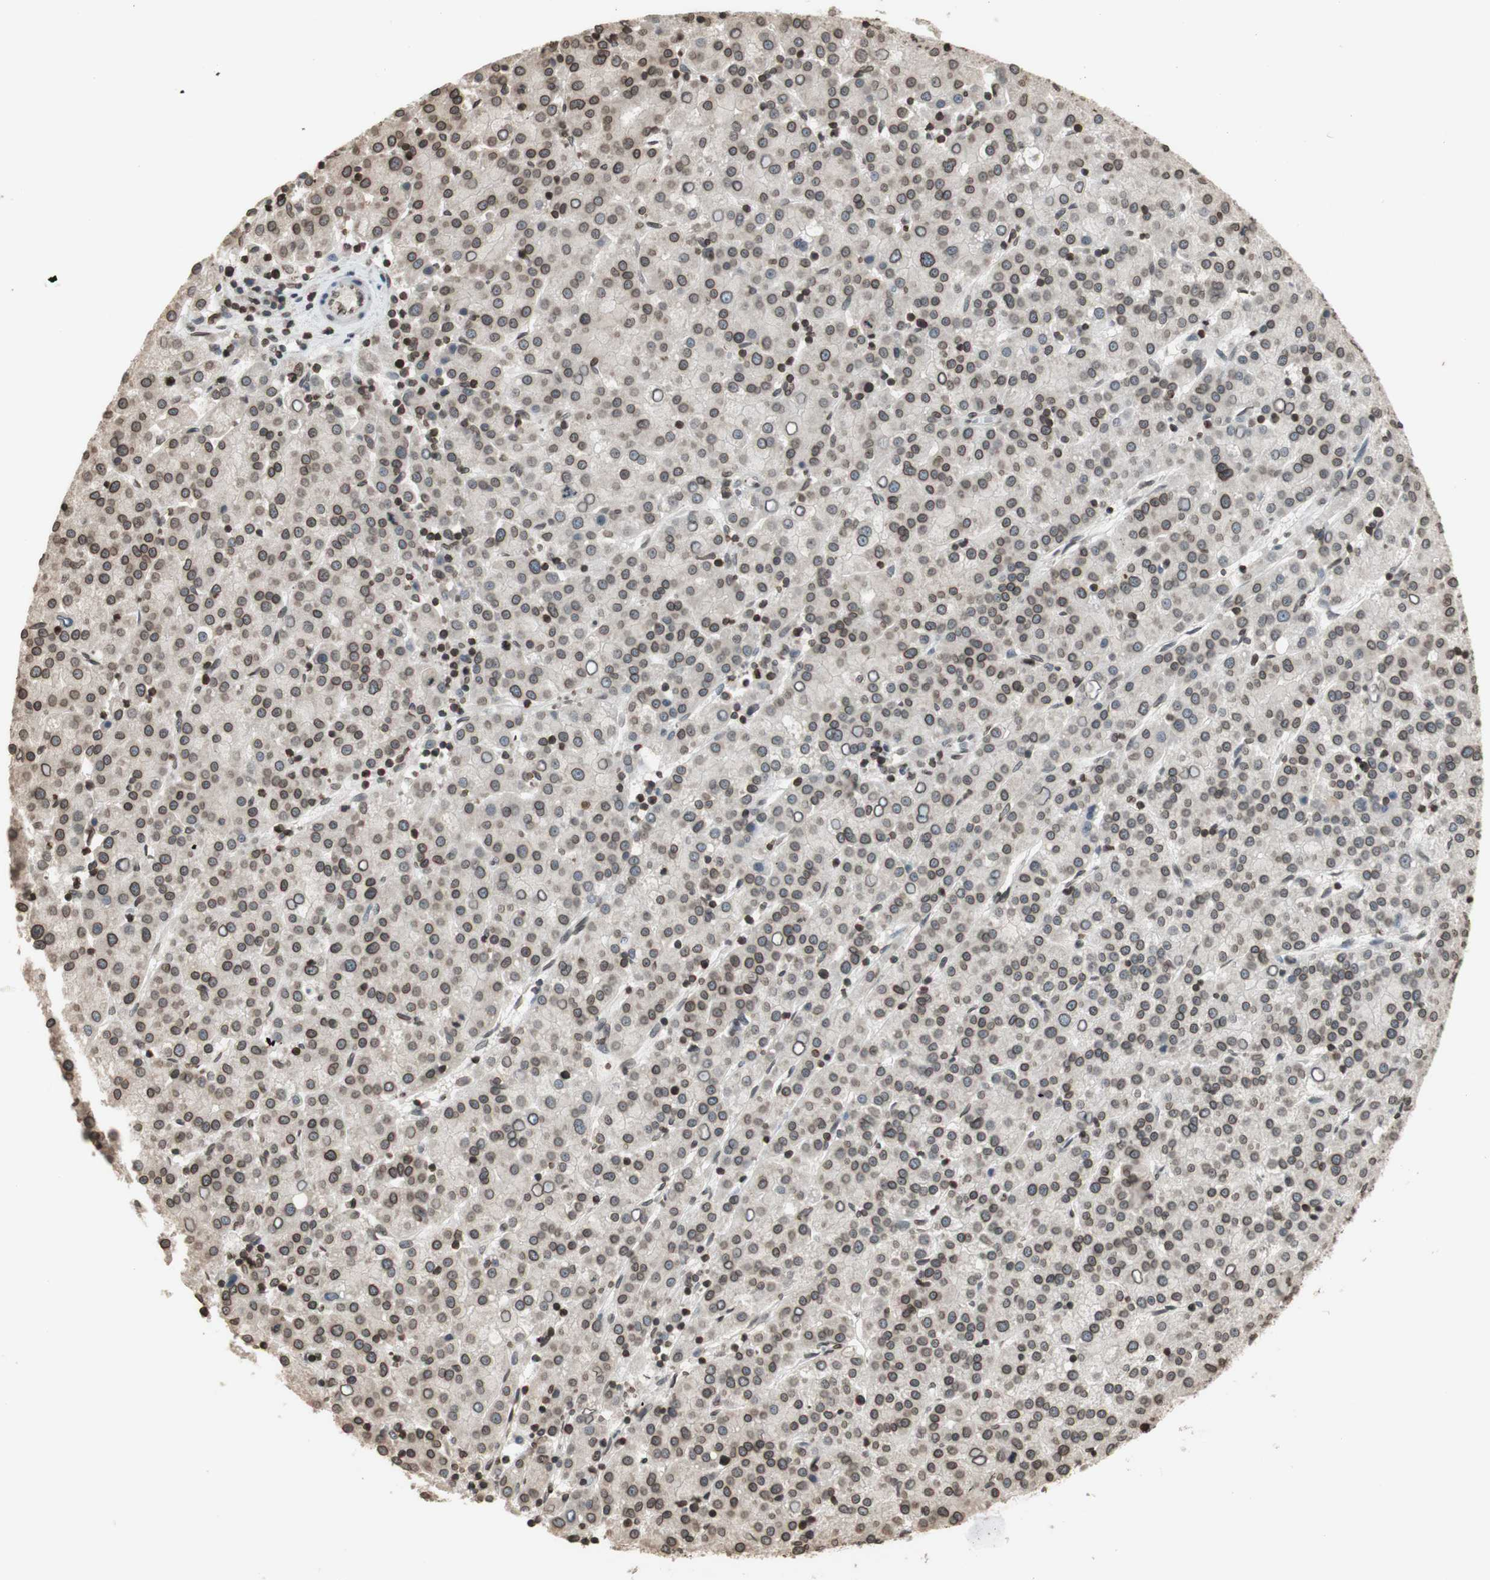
{"staining": {"intensity": "moderate", "quantity": "25%-75%", "location": "cytoplasmic/membranous,nuclear"}, "tissue": "liver cancer", "cell_type": "Tumor cells", "image_type": "cancer", "snomed": [{"axis": "morphology", "description": "Carcinoma, Hepatocellular, NOS"}, {"axis": "topography", "description": "Liver"}], "caption": "The photomicrograph shows a brown stain indicating the presence of a protein in the cytoplasmic/membranous and nuclear of tumor cells in liver cancer (hepatocellular carcinoma).", "gene": "TMPO", "patient": {"sex": "female", "age": 58}}